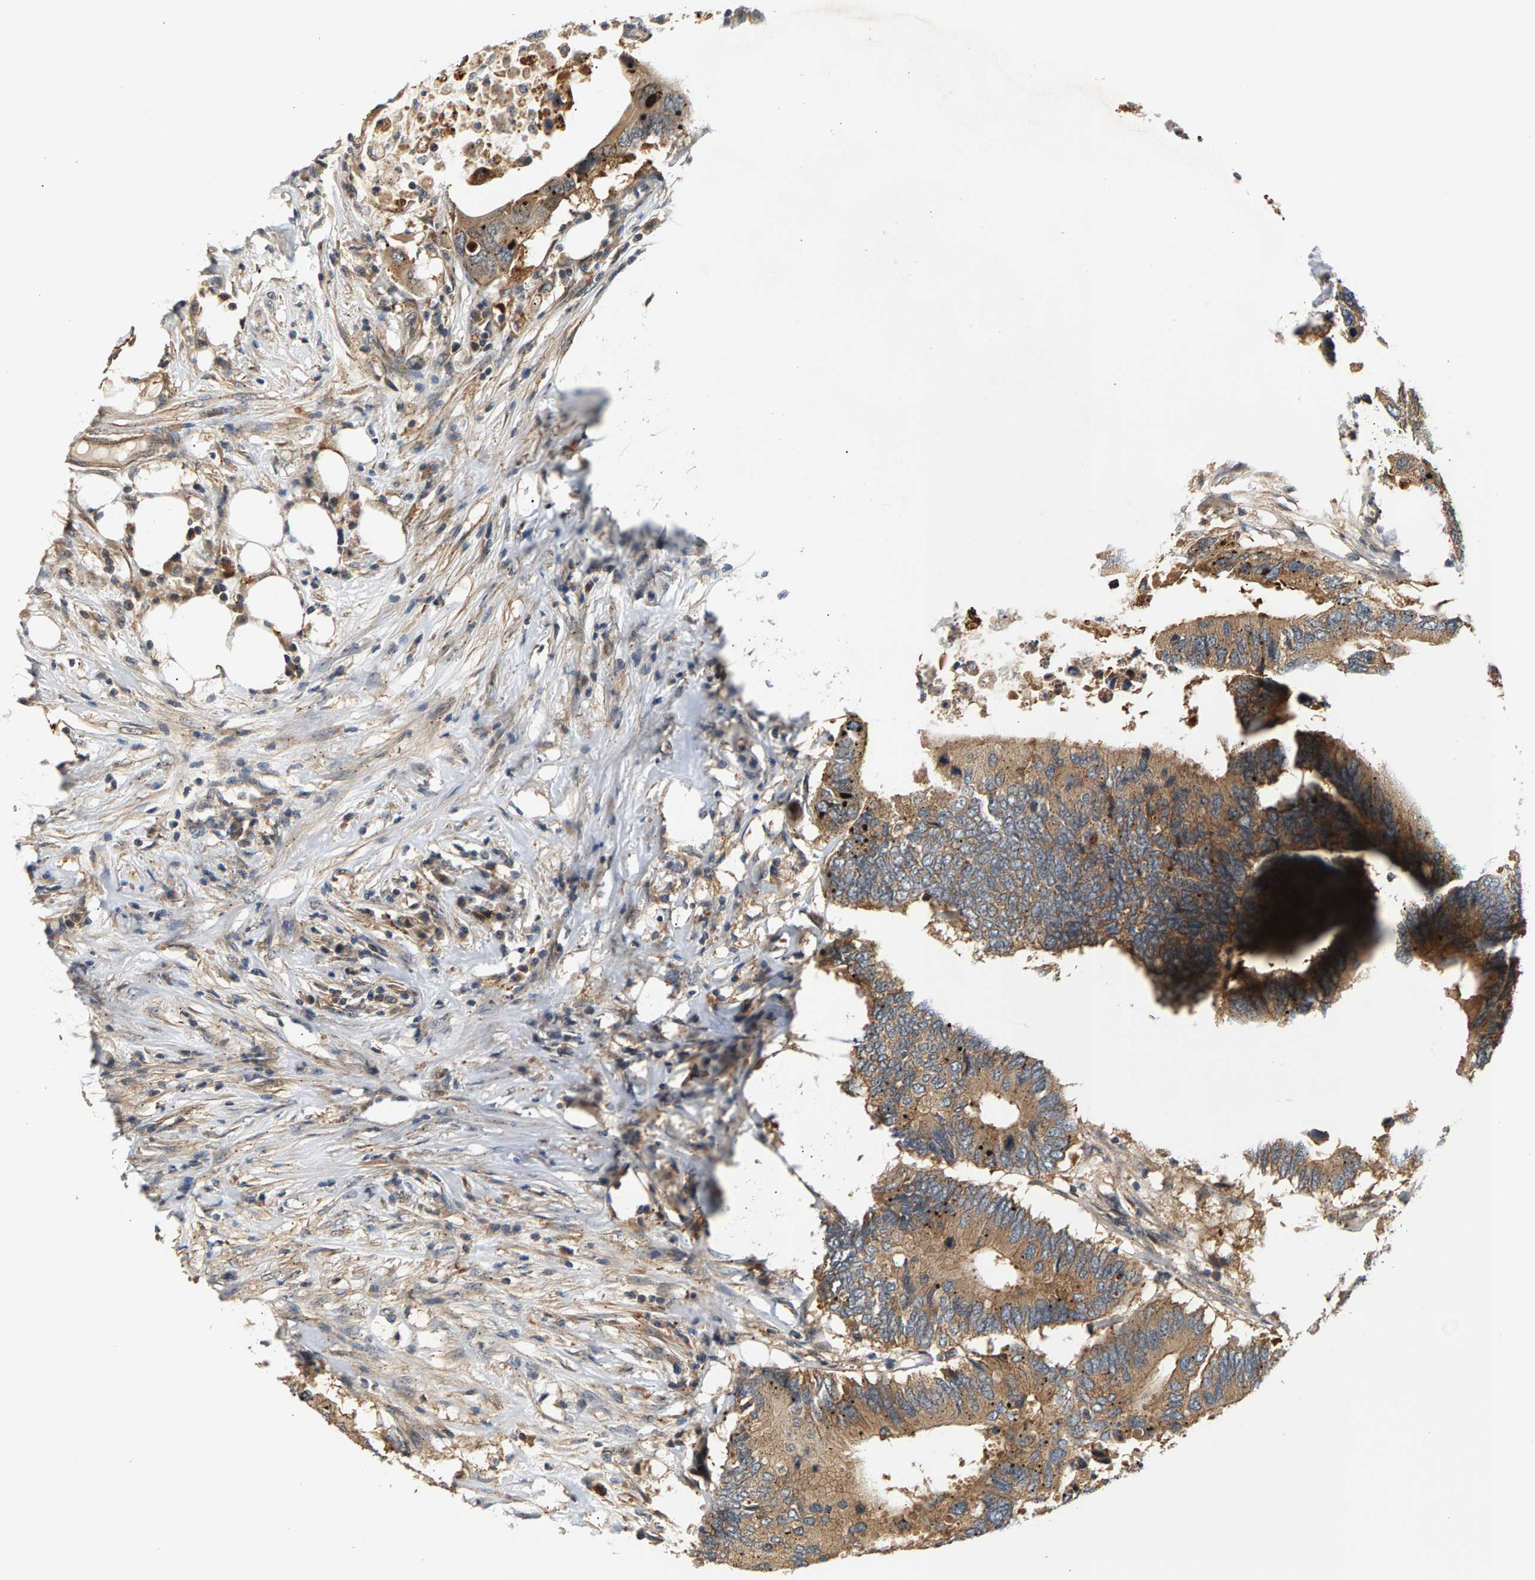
{"staining": {"intensity": "moderate", "quantity": ">75%", "location": "cytoplasmic/membranous"}, "tissue": "colorectal cancer", "cell_type": "Tumor cells", "image_type": "cancer", "snomed": [{"axis": "morphology", "description": "Adenocarcinoma, NOS"}, {"axis": "topography", "description": "Colon"}], "caption": "This histopathology image reveals IHC staining of colorectal adenocarcinoma, with medium moderate cytoplasmic/membranous staining in about >75% of tumor cells.", "gene": "MAP2K5", "patient": {"sex": "male", "age": 71}}